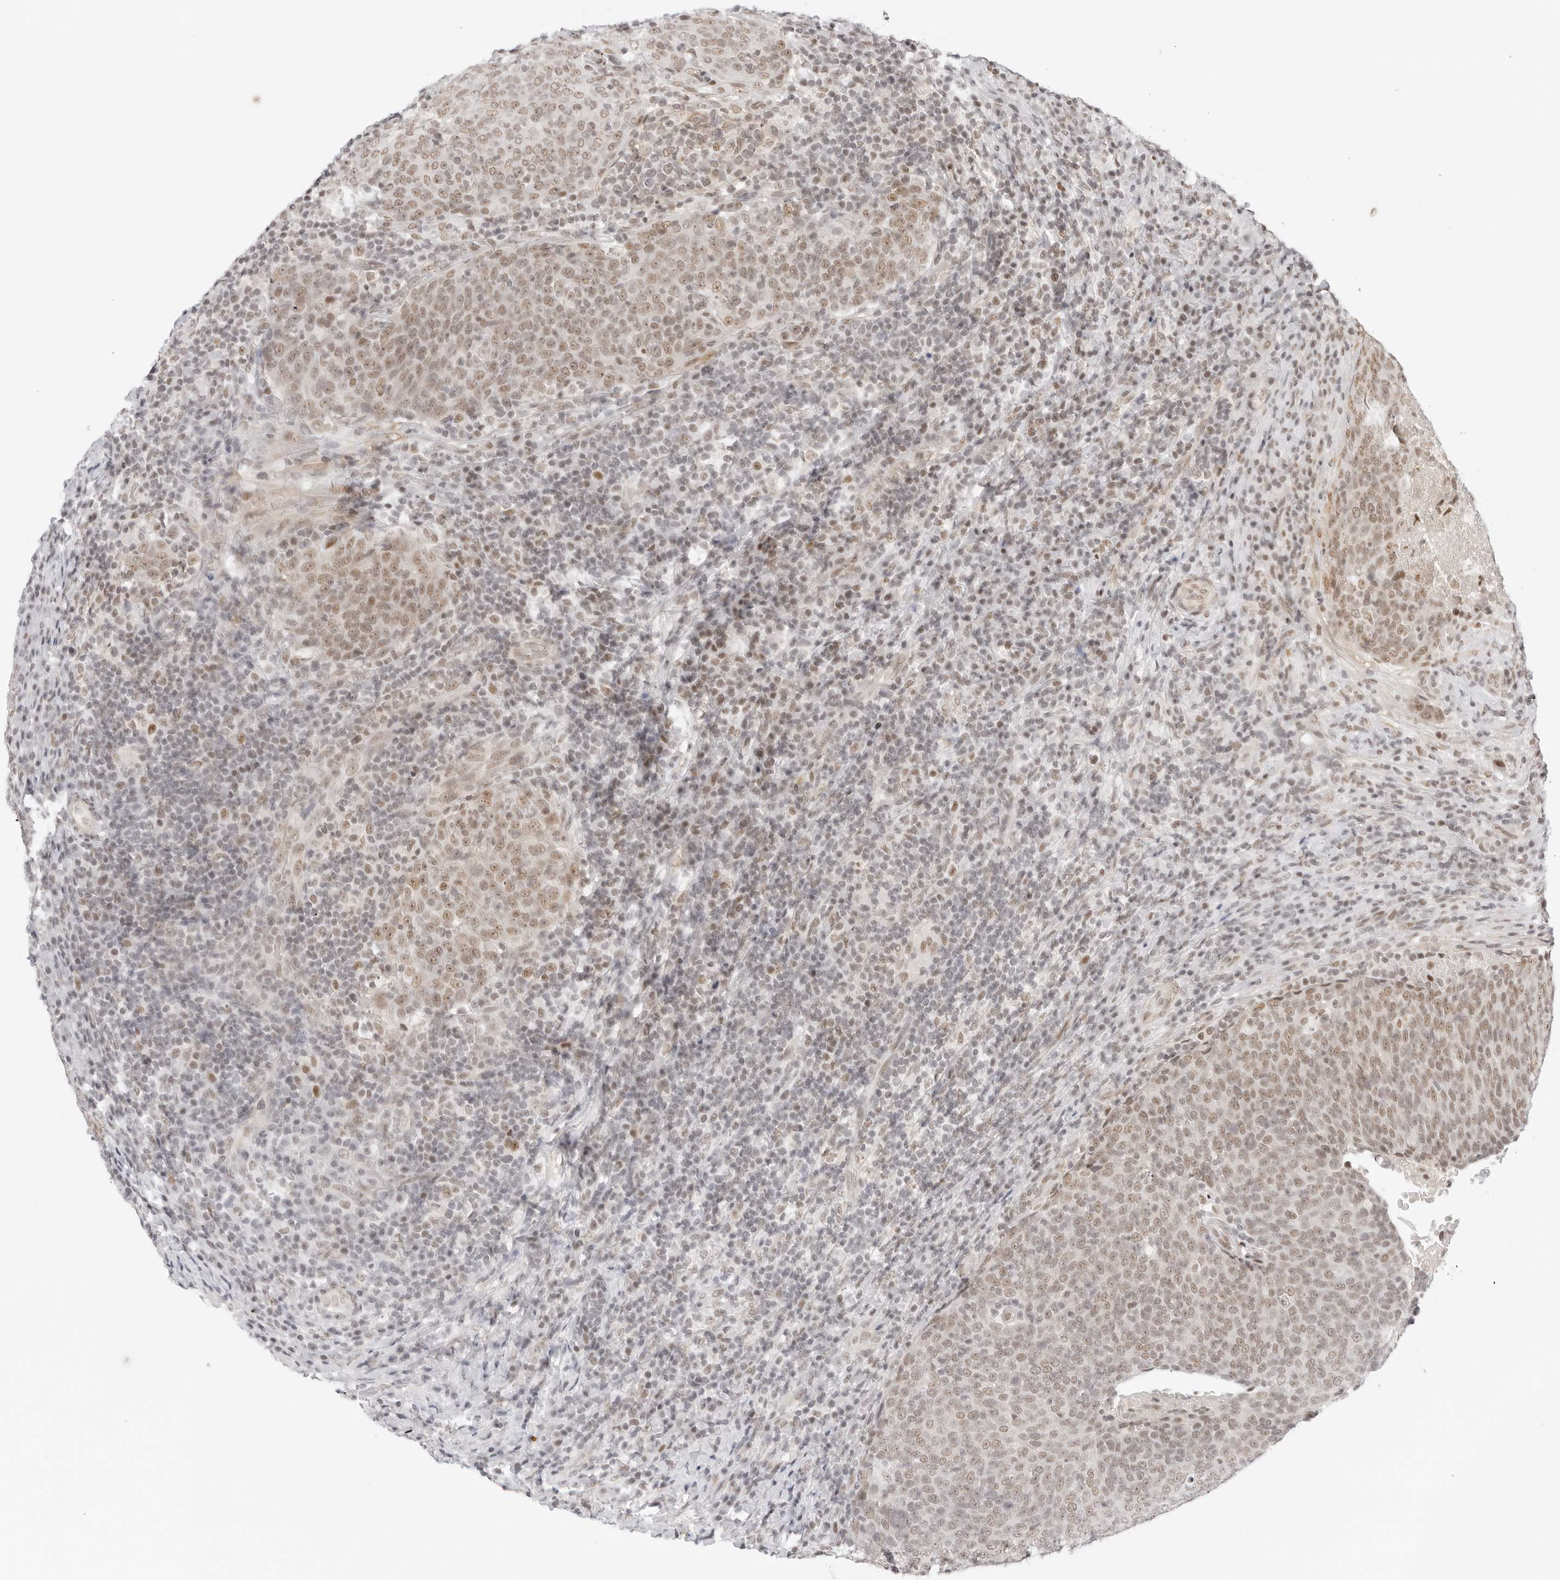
{"staining": {"intensity": "weak", "quantity": ">75%", "location": "nuclear"}, "tissue": "head and neck cancer", "cell_type": "Tumor cells", "image_type": "cancer", "snomed": [{"axis": "morphology", "description": "Squamous cell carcinoma, NOS"}, {"axis": "morphology", "description": "Squamous cell carcinoma, metastatic, NOS"}, {"axis": "topography", "description": "Lymph node"}, {"axis": "topography", "description": "Head-Neck"}], "caption": "Tumor cells exhibit low levels of weak nuclear positivity in about >75% of cells in human head and neck cancer. The staining was performed using DAB to visualize the protein expression in brown, while the nuclei were stained in blue with hematoxylin (Magnification: 20x).", "gene": "TCIM", "patient": {"sex": "male", "age": 62}}